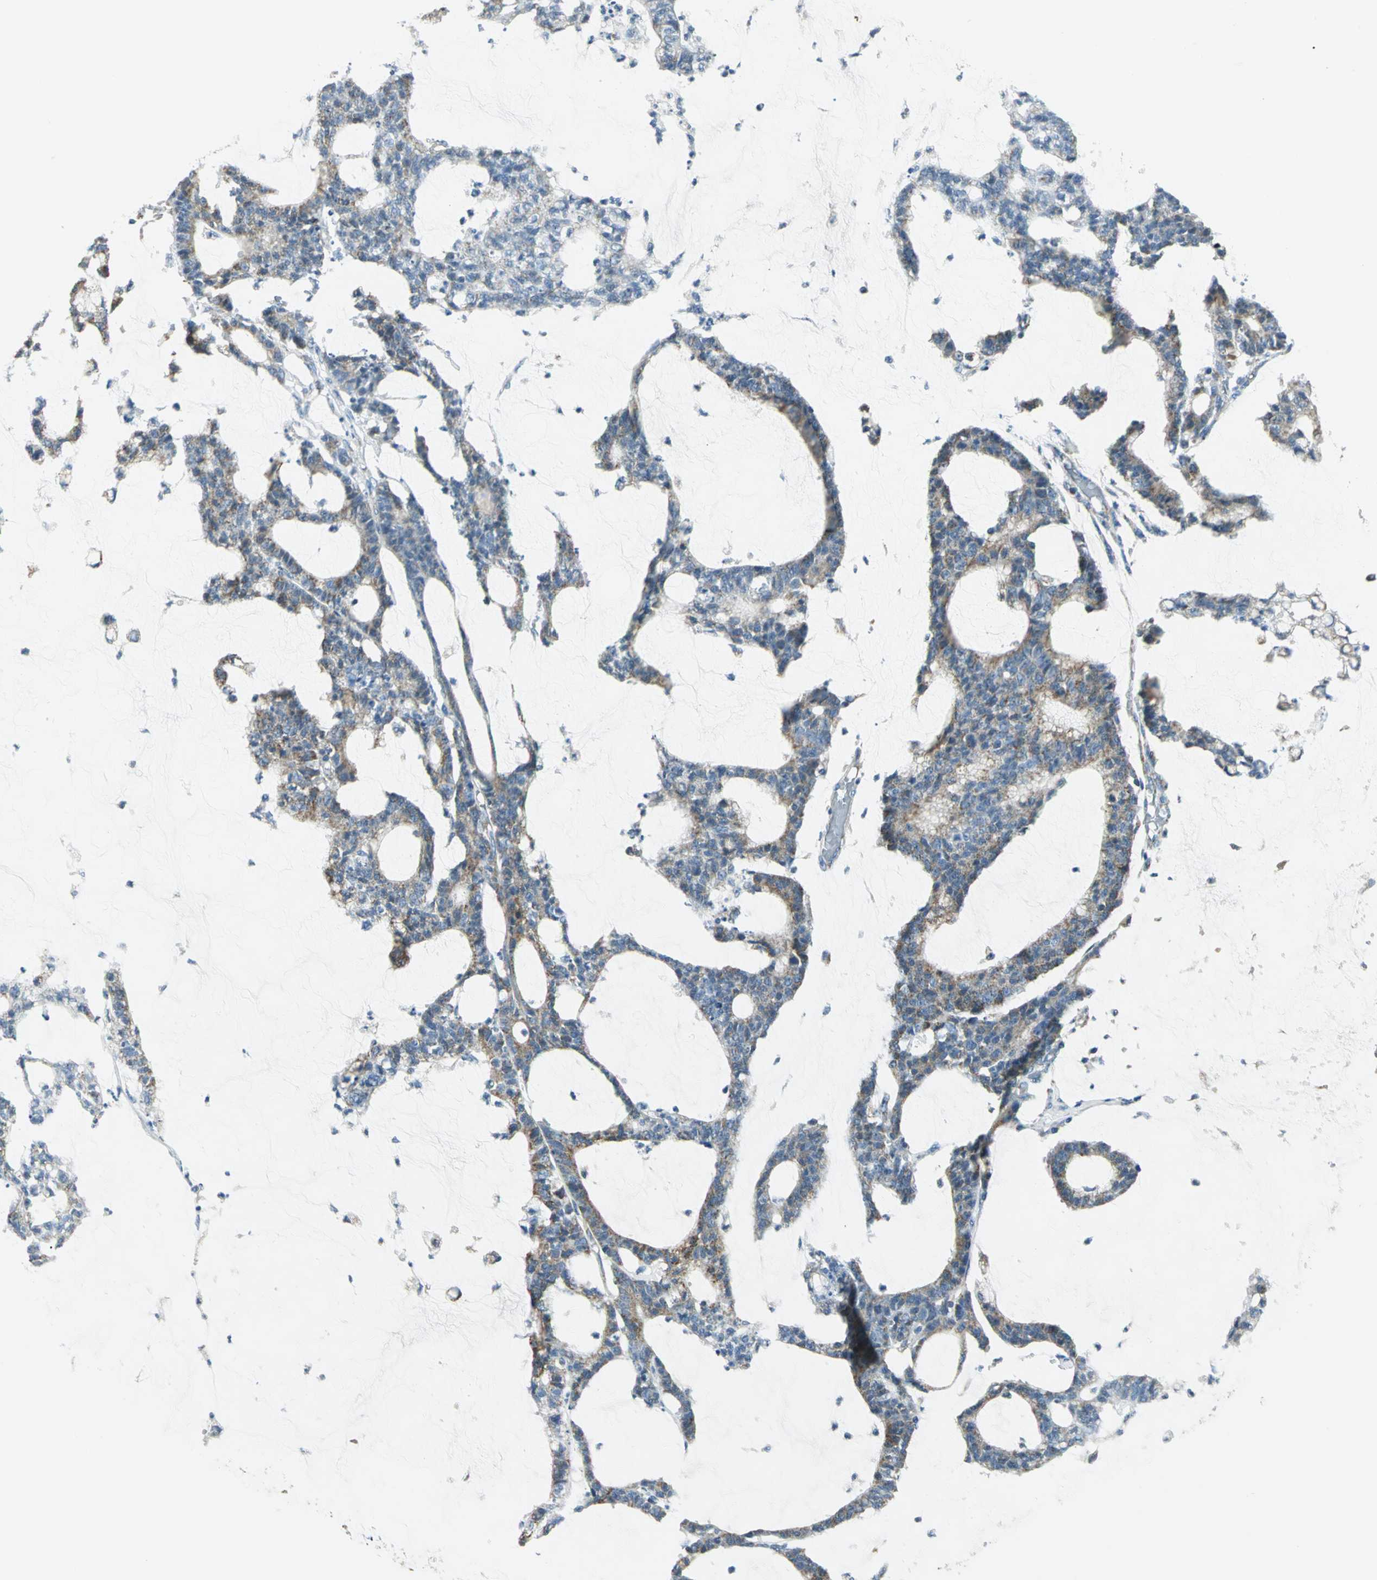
{"staining": {"intensity": "moderate", "quantity": "25%-75%", "location": "cytoplasmic/membranous"}, "tissue": "colorectal cancer", "cell_type": "Tumor cells", "image_type": "cancer", "snomed": [{"axis": "morphology", "description": "Adenocarcinoma, NOS"}, {"axis": "topography", "description": "Colon"}], "caption": "Immunohistochemistry micrograph of human colorectal cancer (adenocarcinoma) stained for a protein (brown), which shows medium levels of moderate cytoplasmic/membranous staining in about 25%-75% of tumor cells.", "gene": "ACADM", "patient": {"sex": "female", "age": 84}}